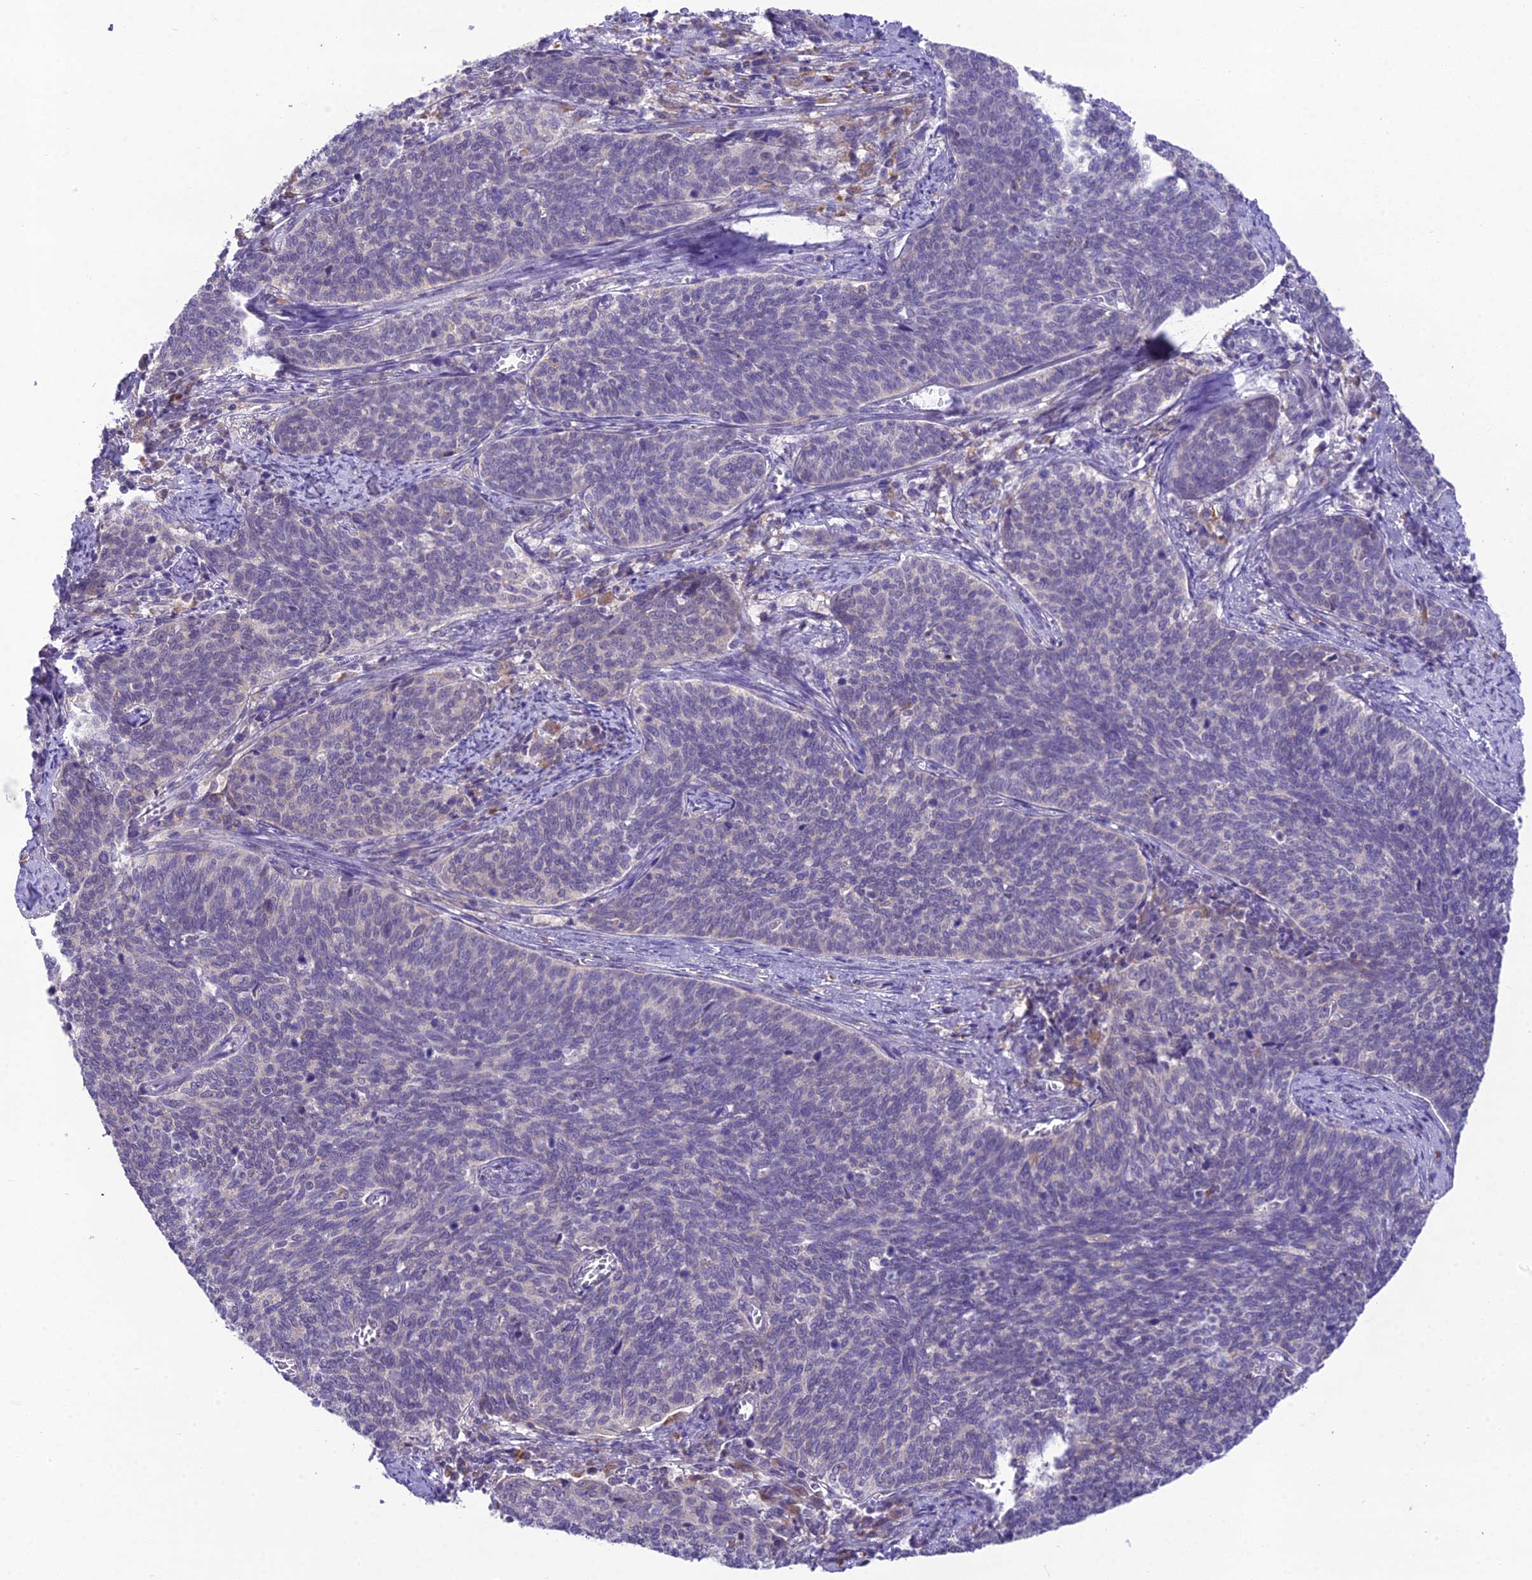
{"staining": {"intensity": "negative", "quantity": "none", "location": "none"}, "tissue": "cervical cancer", "cell_type": "Tumor cells", "image_type": "cancer", "snomed": [{"axis": "morphology", "description": "Squamous cell carcinoma, NOS"}, {"axis": "topography", "description": "Cervix"}], "caption": "Micrograph shows no protein staining in tumor cells of squamous cell carcinoma (cervical) tissue.", "gene": "MIIP", "patient": {"sex": "female", "age": 39}}